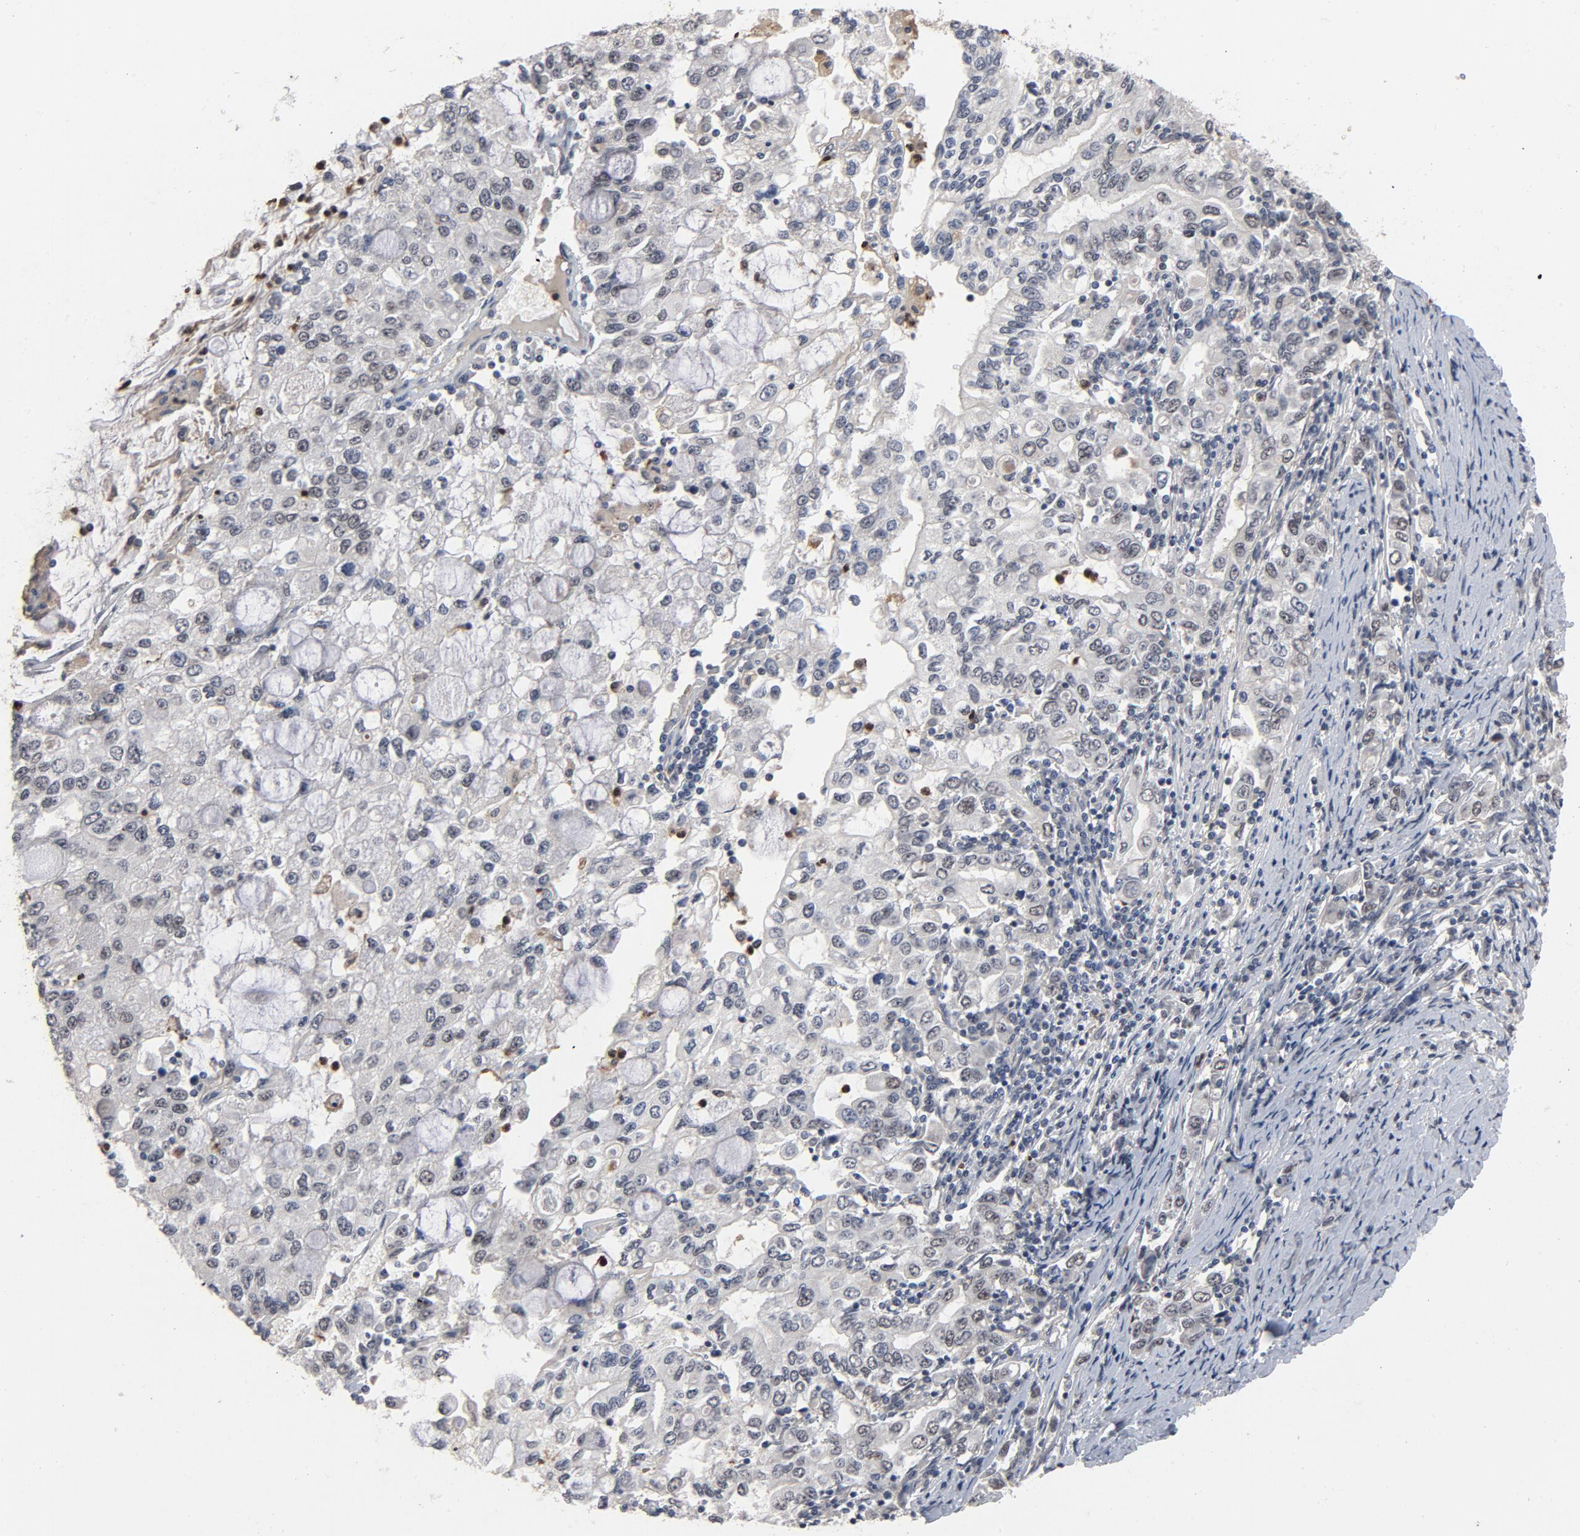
{"staining": {"intensity": "negative", "quantity": "none", "location": "none"}, "tissue": "stomach cancer", "cell_type": "Tumor cells", "image_type": "cancer", "snomed": [{"axis": "morphology", "description": "Adenocarcinoma, NOS"}, {"axis": "topography", "description": "Stomach, lower"}], "caption": "The histopathology image exhibits no staining of tumor cells in stomach cancer (adenocarcinoma).", "gene": "RTL5", "patient": {"sex": "female", "age": 72}}